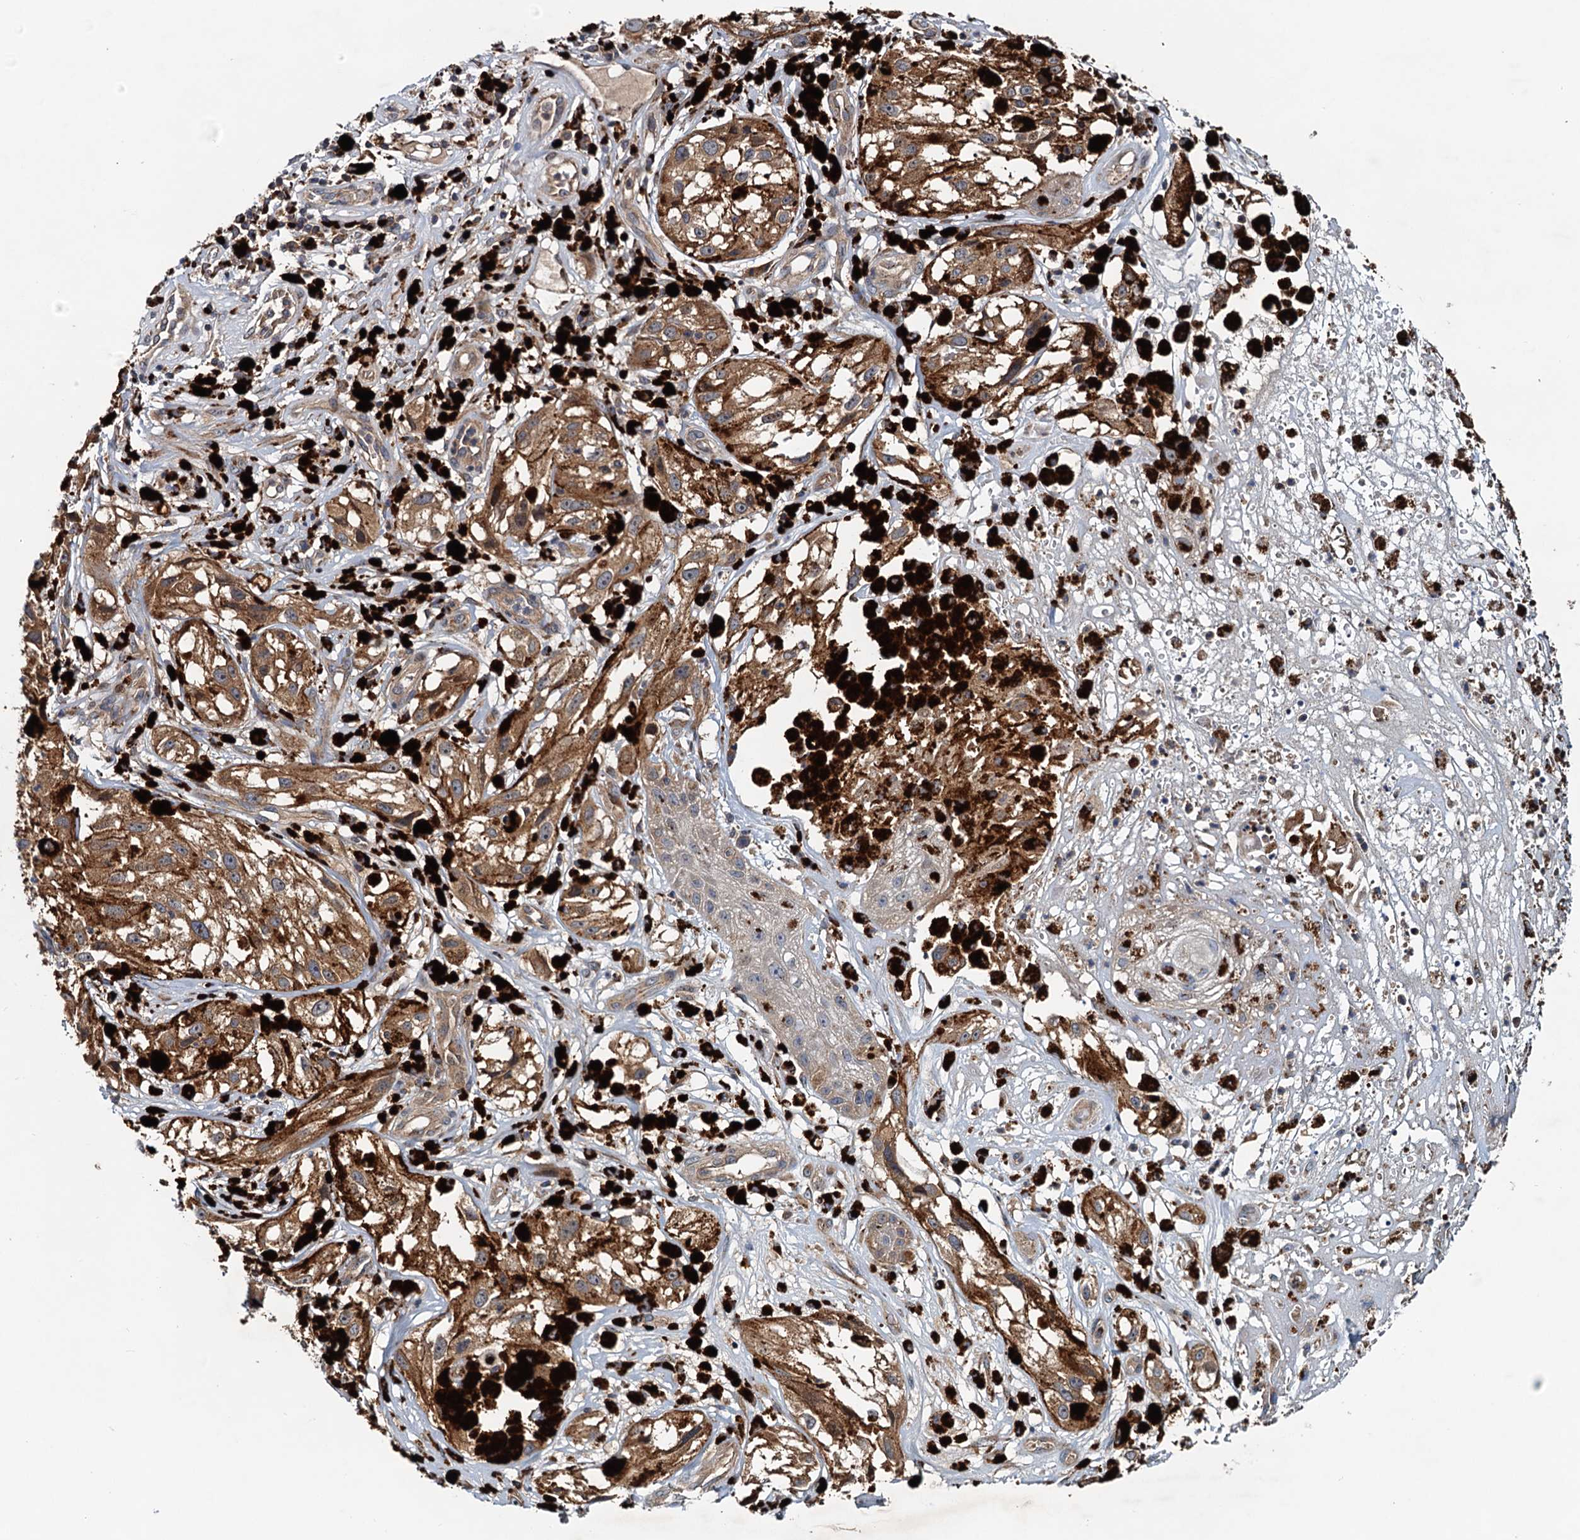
{"staining": {"intensity": "moderate", "quantity": ">75%", "location": "cytoplasmic/membranous"}, "tissue": "melanoma", "cell_type": "Tumor cells", "image_type": "cancer", "snomed": [{"axis": "morphology", "description": "Malignant melanoma, NOS"}, {"axis": "topography", "description": "Skin"}], "caption": "Malignant melanoma was stained to show a protein in brown. There is medium levels of moderate cytoplasmic/membranous staining in about >75% of tumor cells.", "gene": "EFL1", "patient": {"sex": "male", "age": 88}}